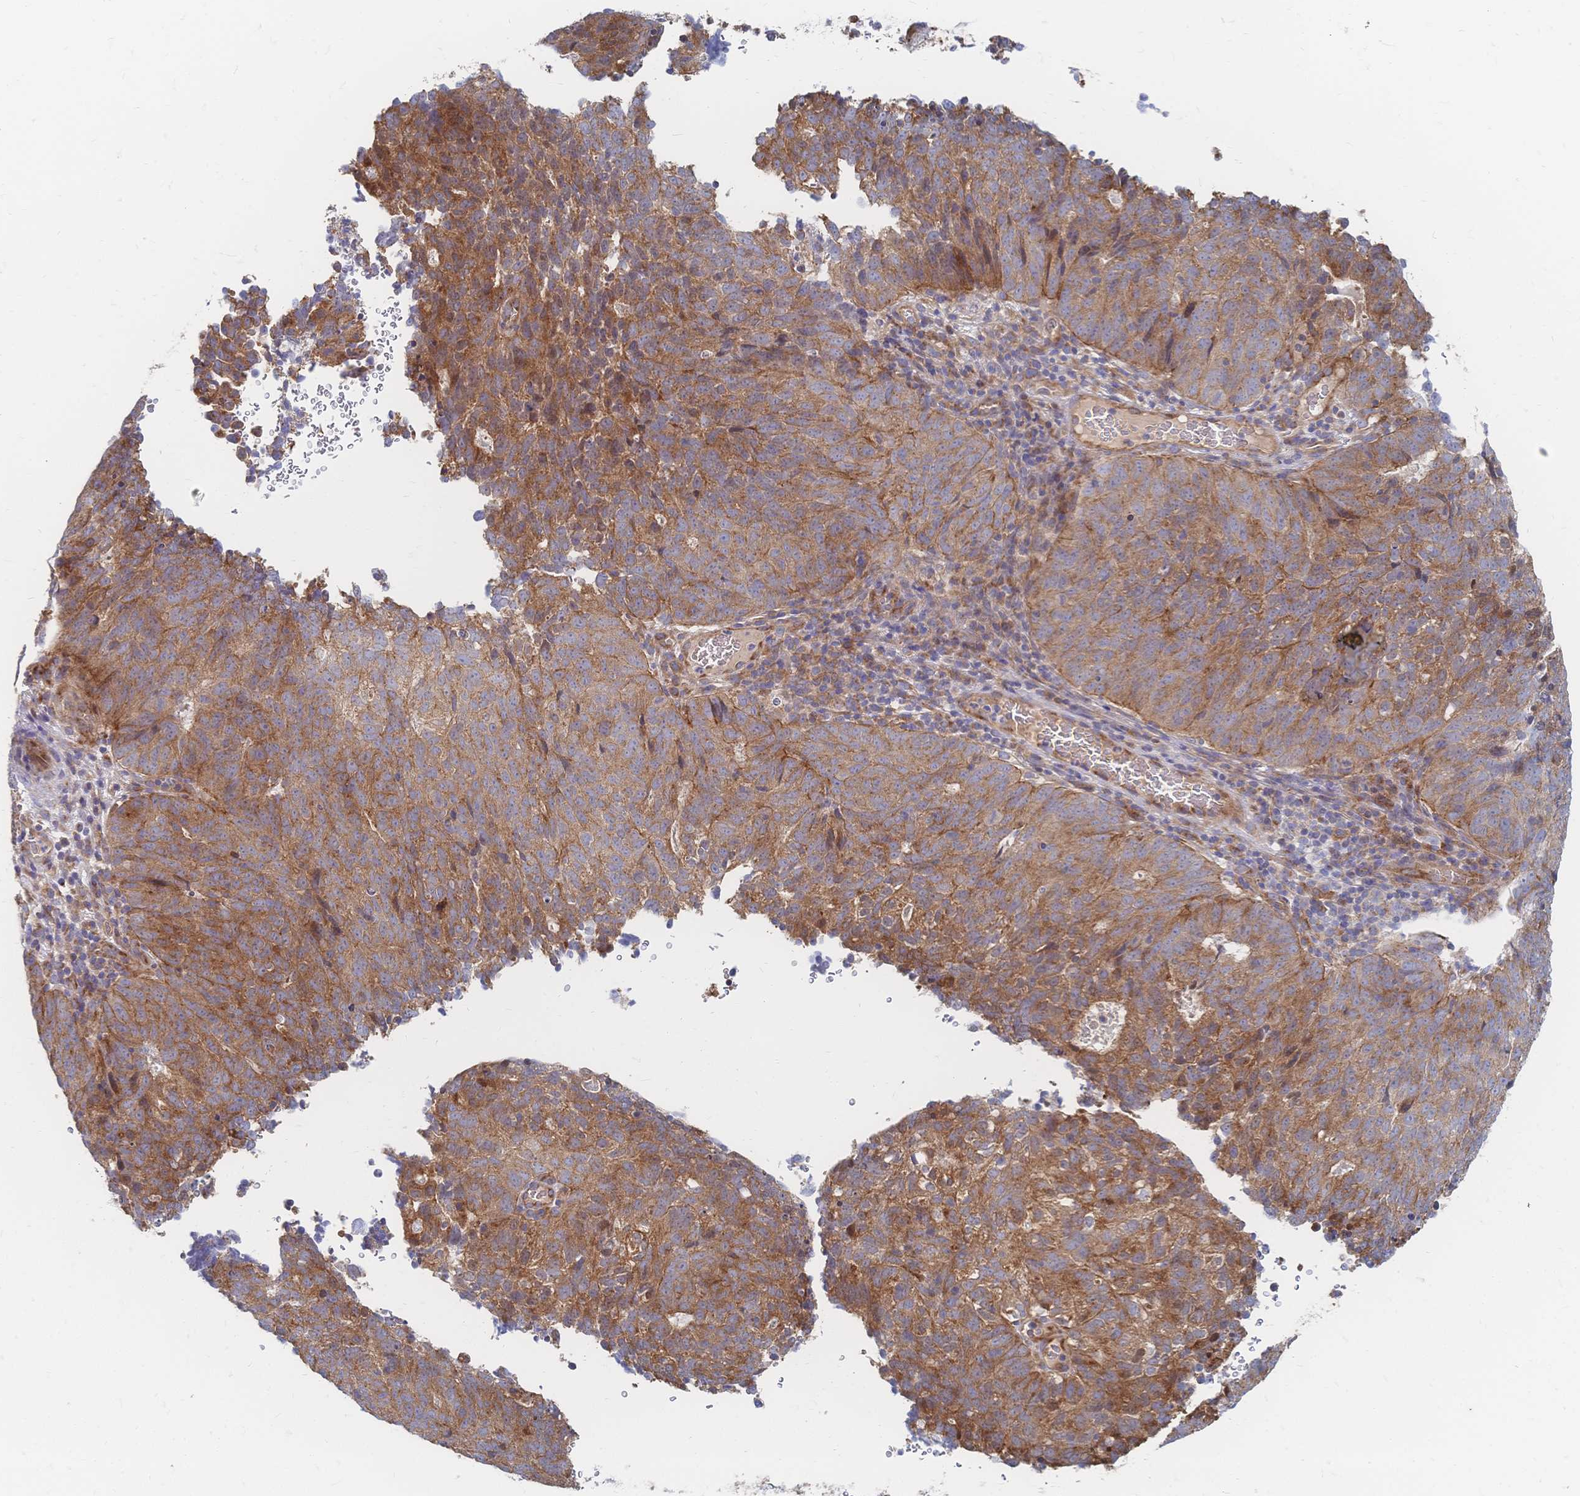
{"staining": {"intensity": "moderate", "quantity": ">75%", "location": "cytoplasmic/membranous"}, "tissue": "cervical cancer", "cell_type": "Tumor cells", "image_type": "cancer", "snomed": [{"axis": "morphology", "description": "Adenocarcinoma, NOS"}, {"axis": "topography", "description": "Cervix"}], "caption": "This is a photomicrograph of IHC staining of adenocarcinoma (cervical), which shows moderate staining in the cytoplasmic/membranous of tumor cells.", "gene": "SORBS1", "patient": {"sex": "female", "age": 38}}